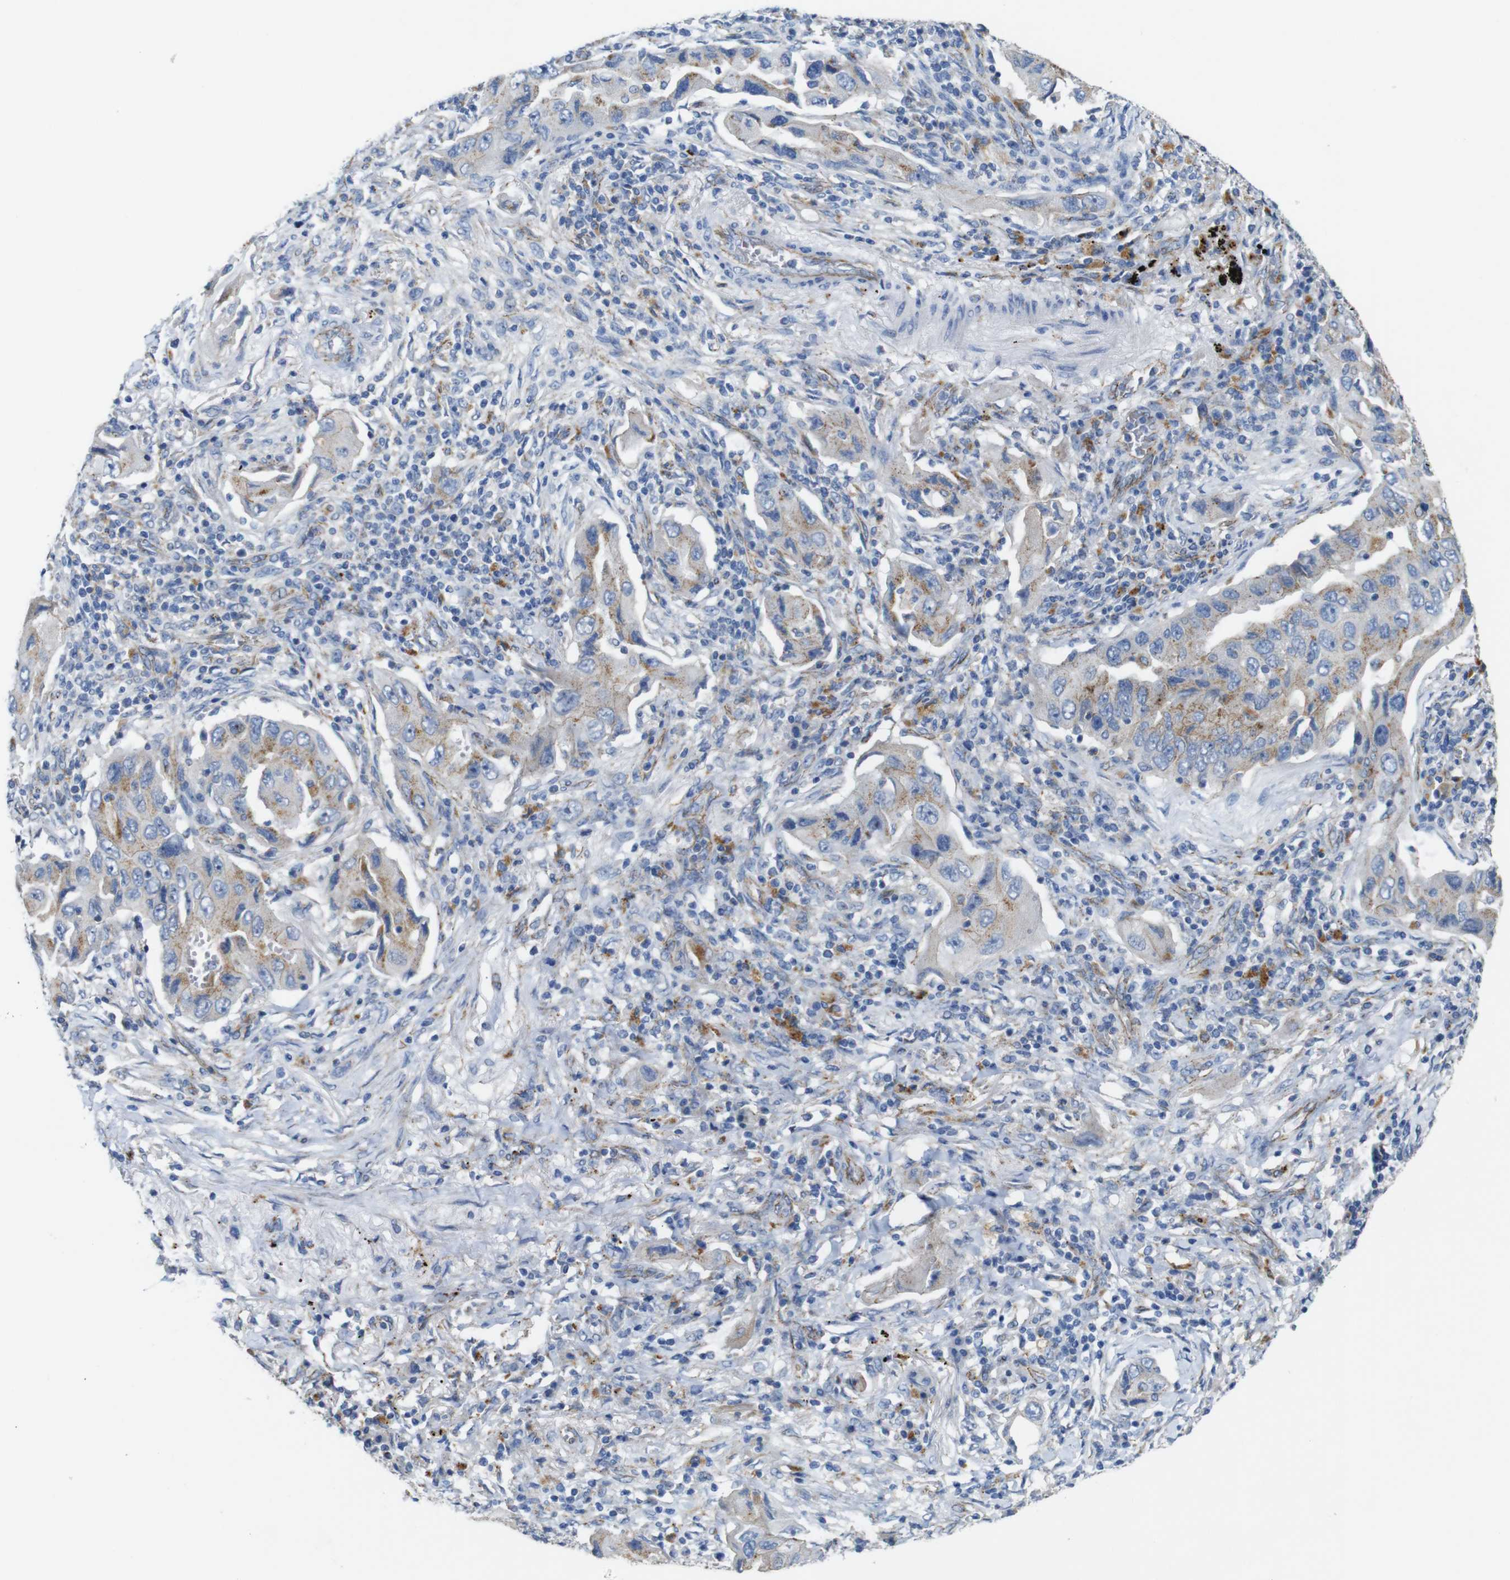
{"staining": {"intensity": "weak", "quantity": "25%-75%", "location": "cytoplasmic/membranous"}, "tissue": "lung cancer", "cell_type": "Tumor cells", "image_type": "cancer", "snomed": [{"axis": "morphology", "description": "Adenocarcinoma, NOS"}, {"axis": "topography", "description": "Lung"}], "caption": "Immunohistochemical staining of lung adenocarcinoma reveals low levels of weak cytoplasmic/membranous protein positivity in about 25%-75% of tumor cells.", "gene": "NHLRC3", "patient": {"sex": "female", "age": 65}}